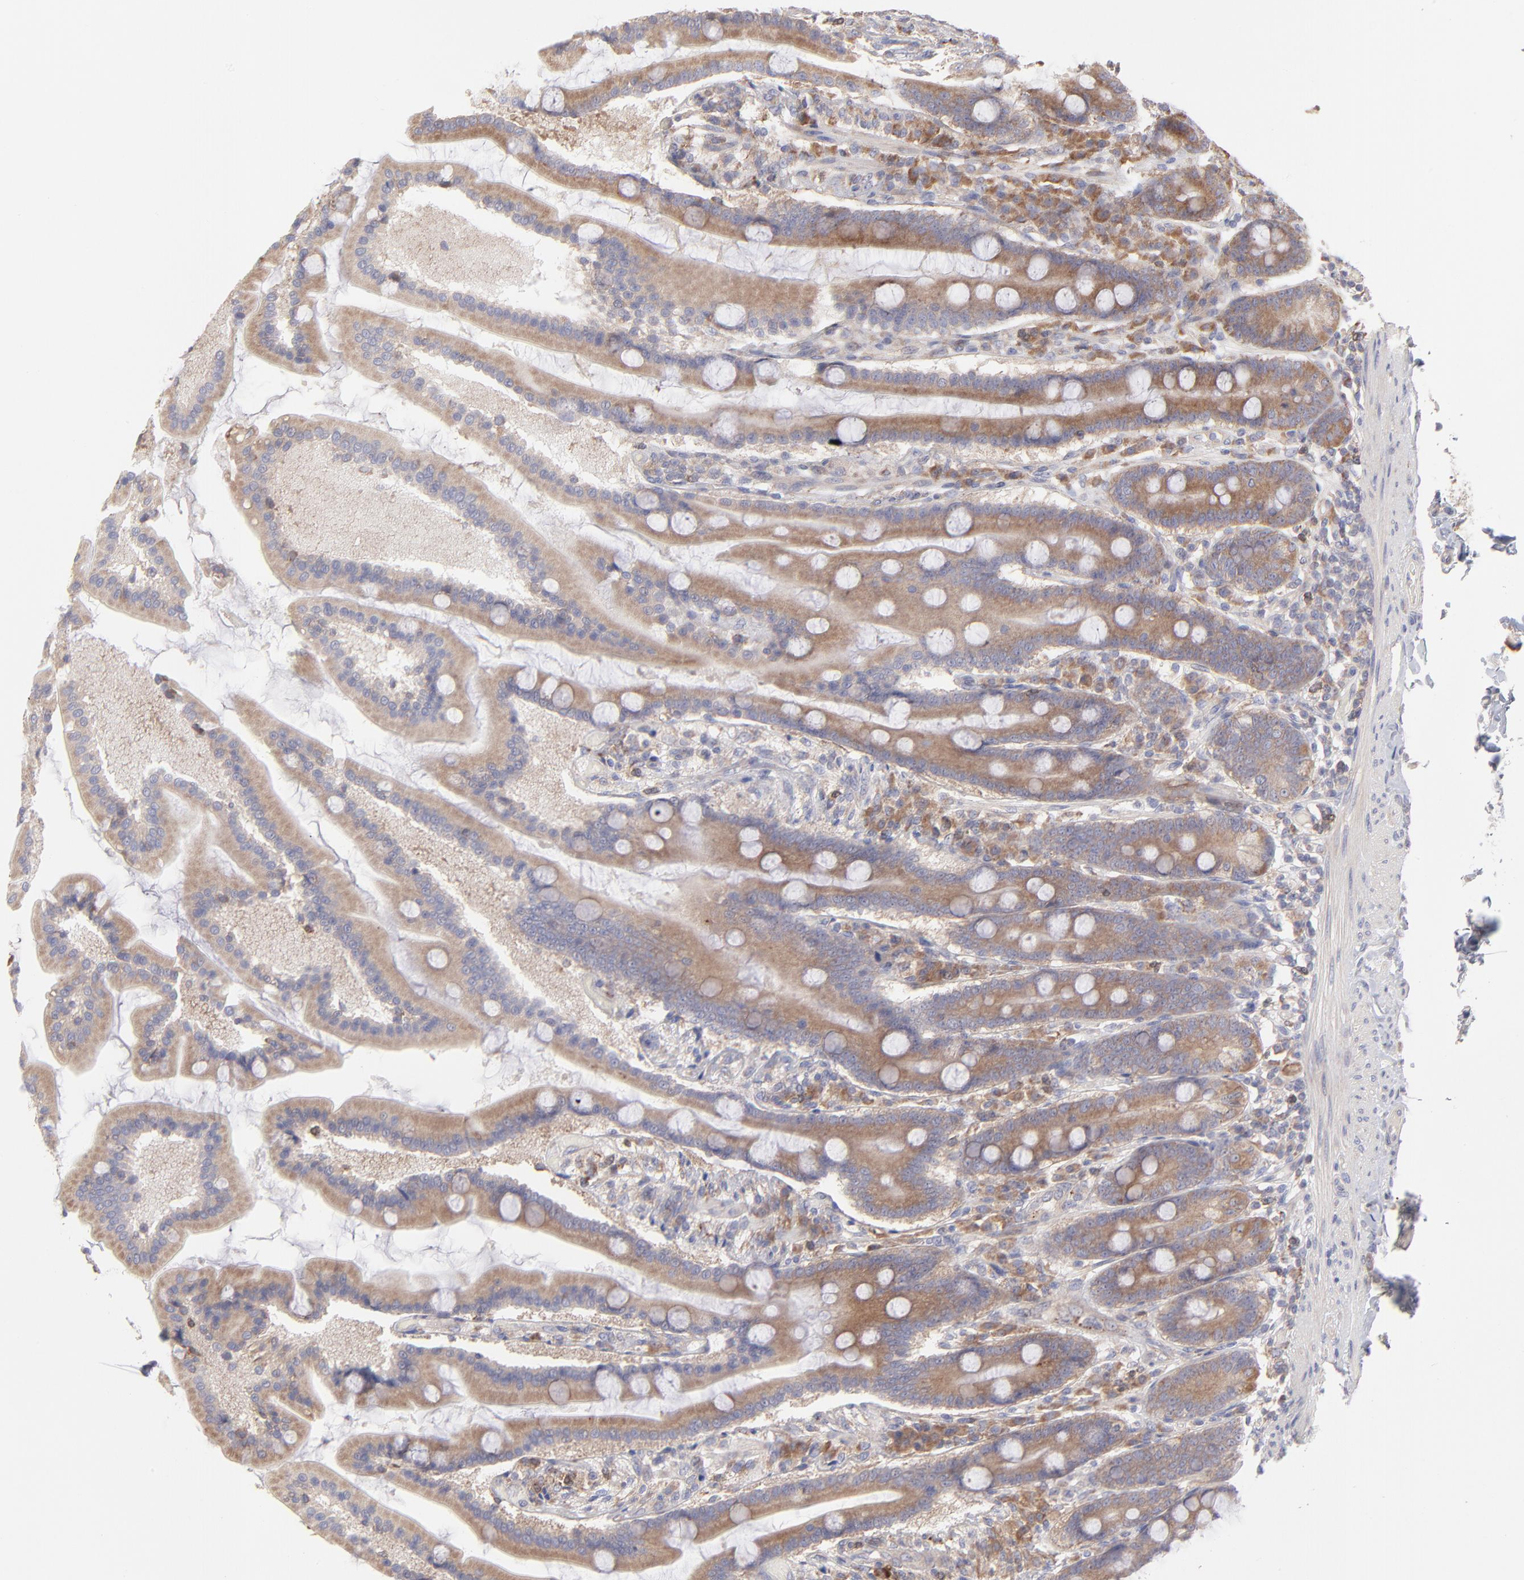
{"staining": {"intensity": "moderate", "quantity": ">75%", "location": "cytoplasmic/membranous"}, "tissue": "duodenum", "cell_type": "Glandular cells", "image_type": "normal", "snomed": [{"axis": "morphology", "description": "Normal tissue, NOS"}, {"axis": "topography", "description": "Duodenum"}], "caption": "Immunohistochemistry micrograph of unremarkable human duodenum stained for a protein (brown), which reveals medium levels of moderate cytoplasmic/membranous positivity in about >75% of glandular cells.", "gene": "RPLP0", "patient": {"sex": "female", "age": 64}}